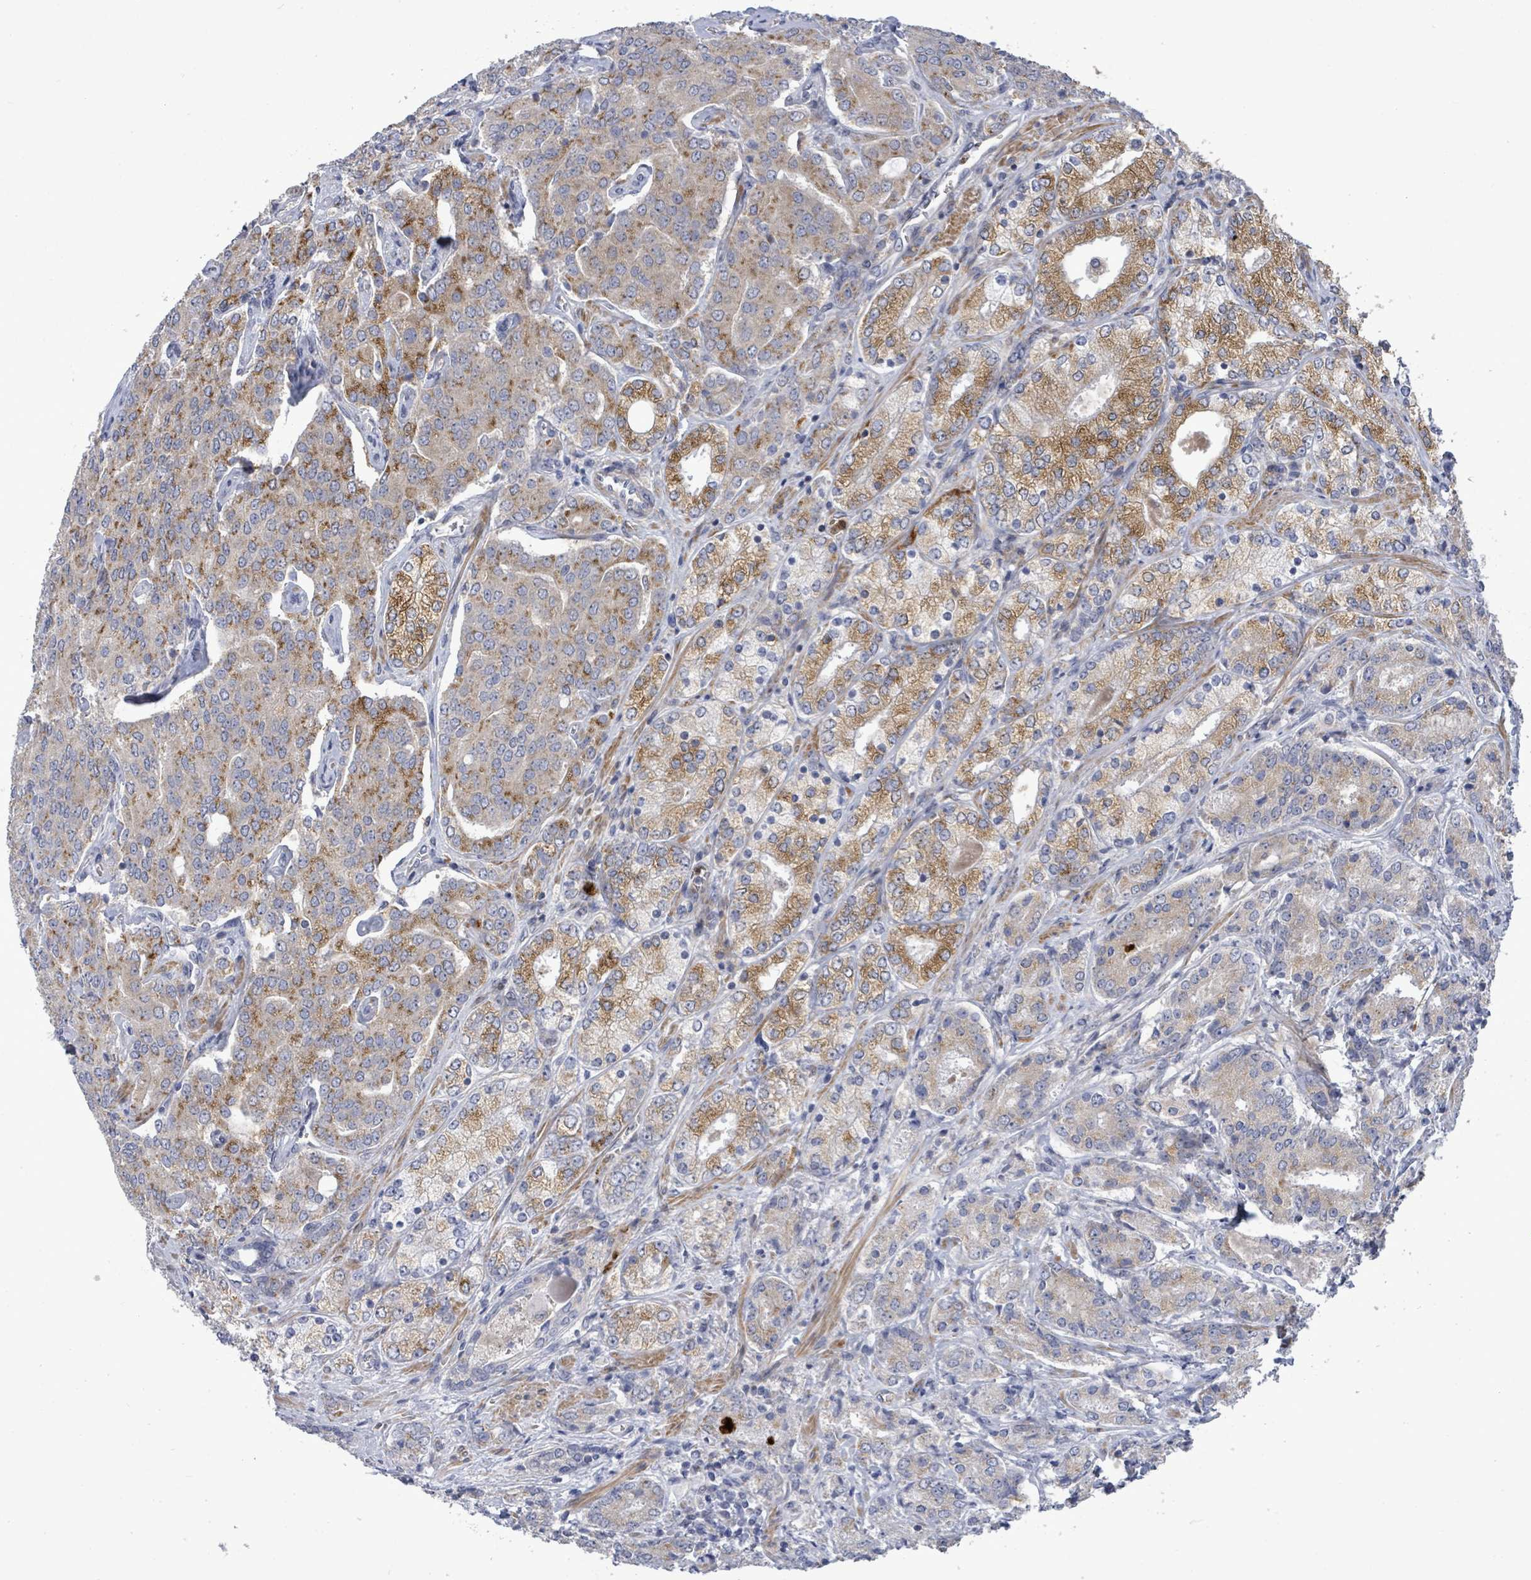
{"staining": {"intensity": "moderate", "quantity": "25%-75%", "location": "cytoplasmic/membranous"}, "tissue": "prostate cancer", "cell_type": "Tumor cells", "image_type": "cancer", "snomed": [{"axis": "morphology", "description": "Adenocarcinoma, High grade"}, {"axis": "topography", "description": "Prostate"}], "caption": "Protein staining of prostate adenocarcinoma (high-grade) tissue reveals moderate cytoplasmic/membranous staining in about 25%-75% of tumor cells.", "gene": "SAR1A", "patient": {"sex": "male", "age": 63}}